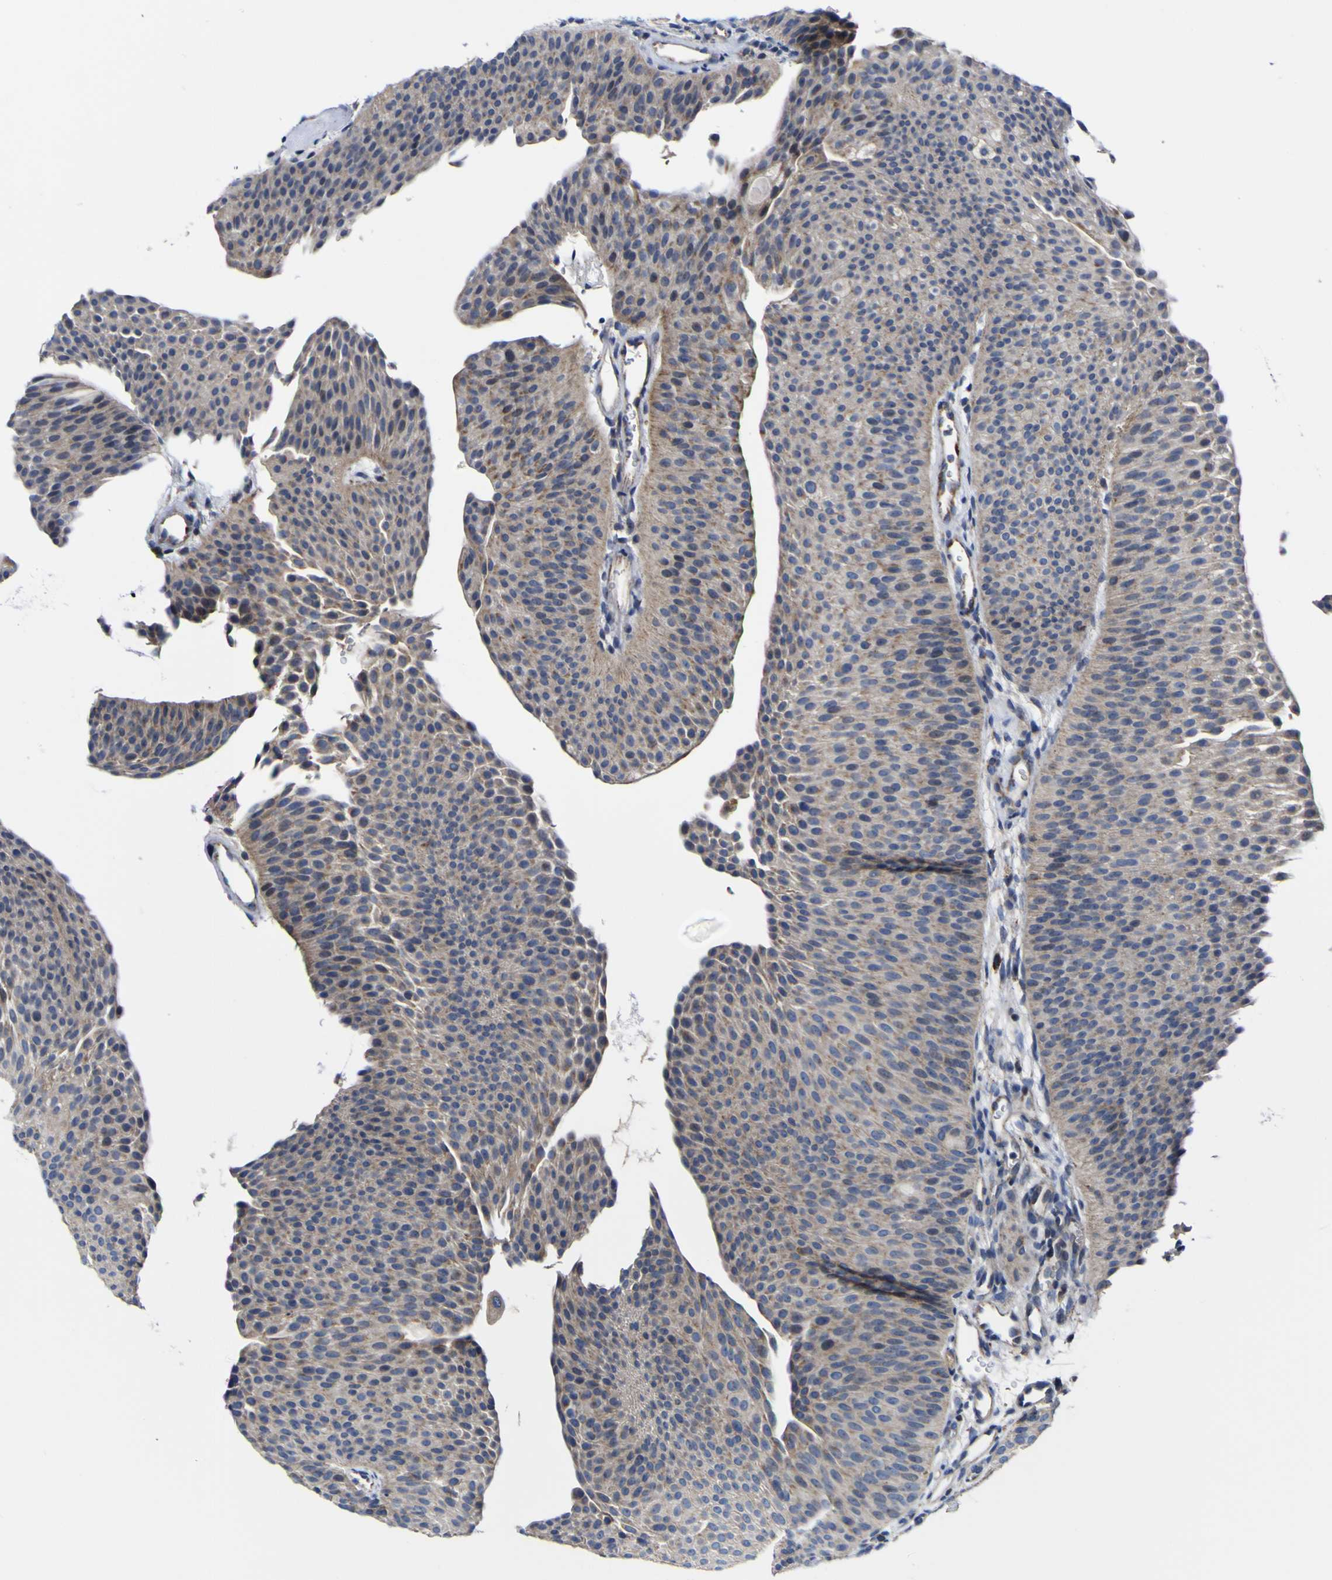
{"staining": {"intensity": "moderate", "quantity": "<25%", "location": "cytoplasmic/membranous"}, "tissue": "urothelial cancer", "cell_type": "Tumor cells", "image_type": "cancer", "snomed": [{"axis": "morphology", "description": "Urothelial carcinoma, Low grade"}, {"axis": "topography", "description": "Urinary bladder"}], "caption": "Tumor cells demonstrate low levels of moderate cytoplasmic/membranous staining in approximately <25% of cells in human low-grade urothelial carcinoma.", "gene": "CCDC90B", "patient": {"sex": "female", "age": 60}}